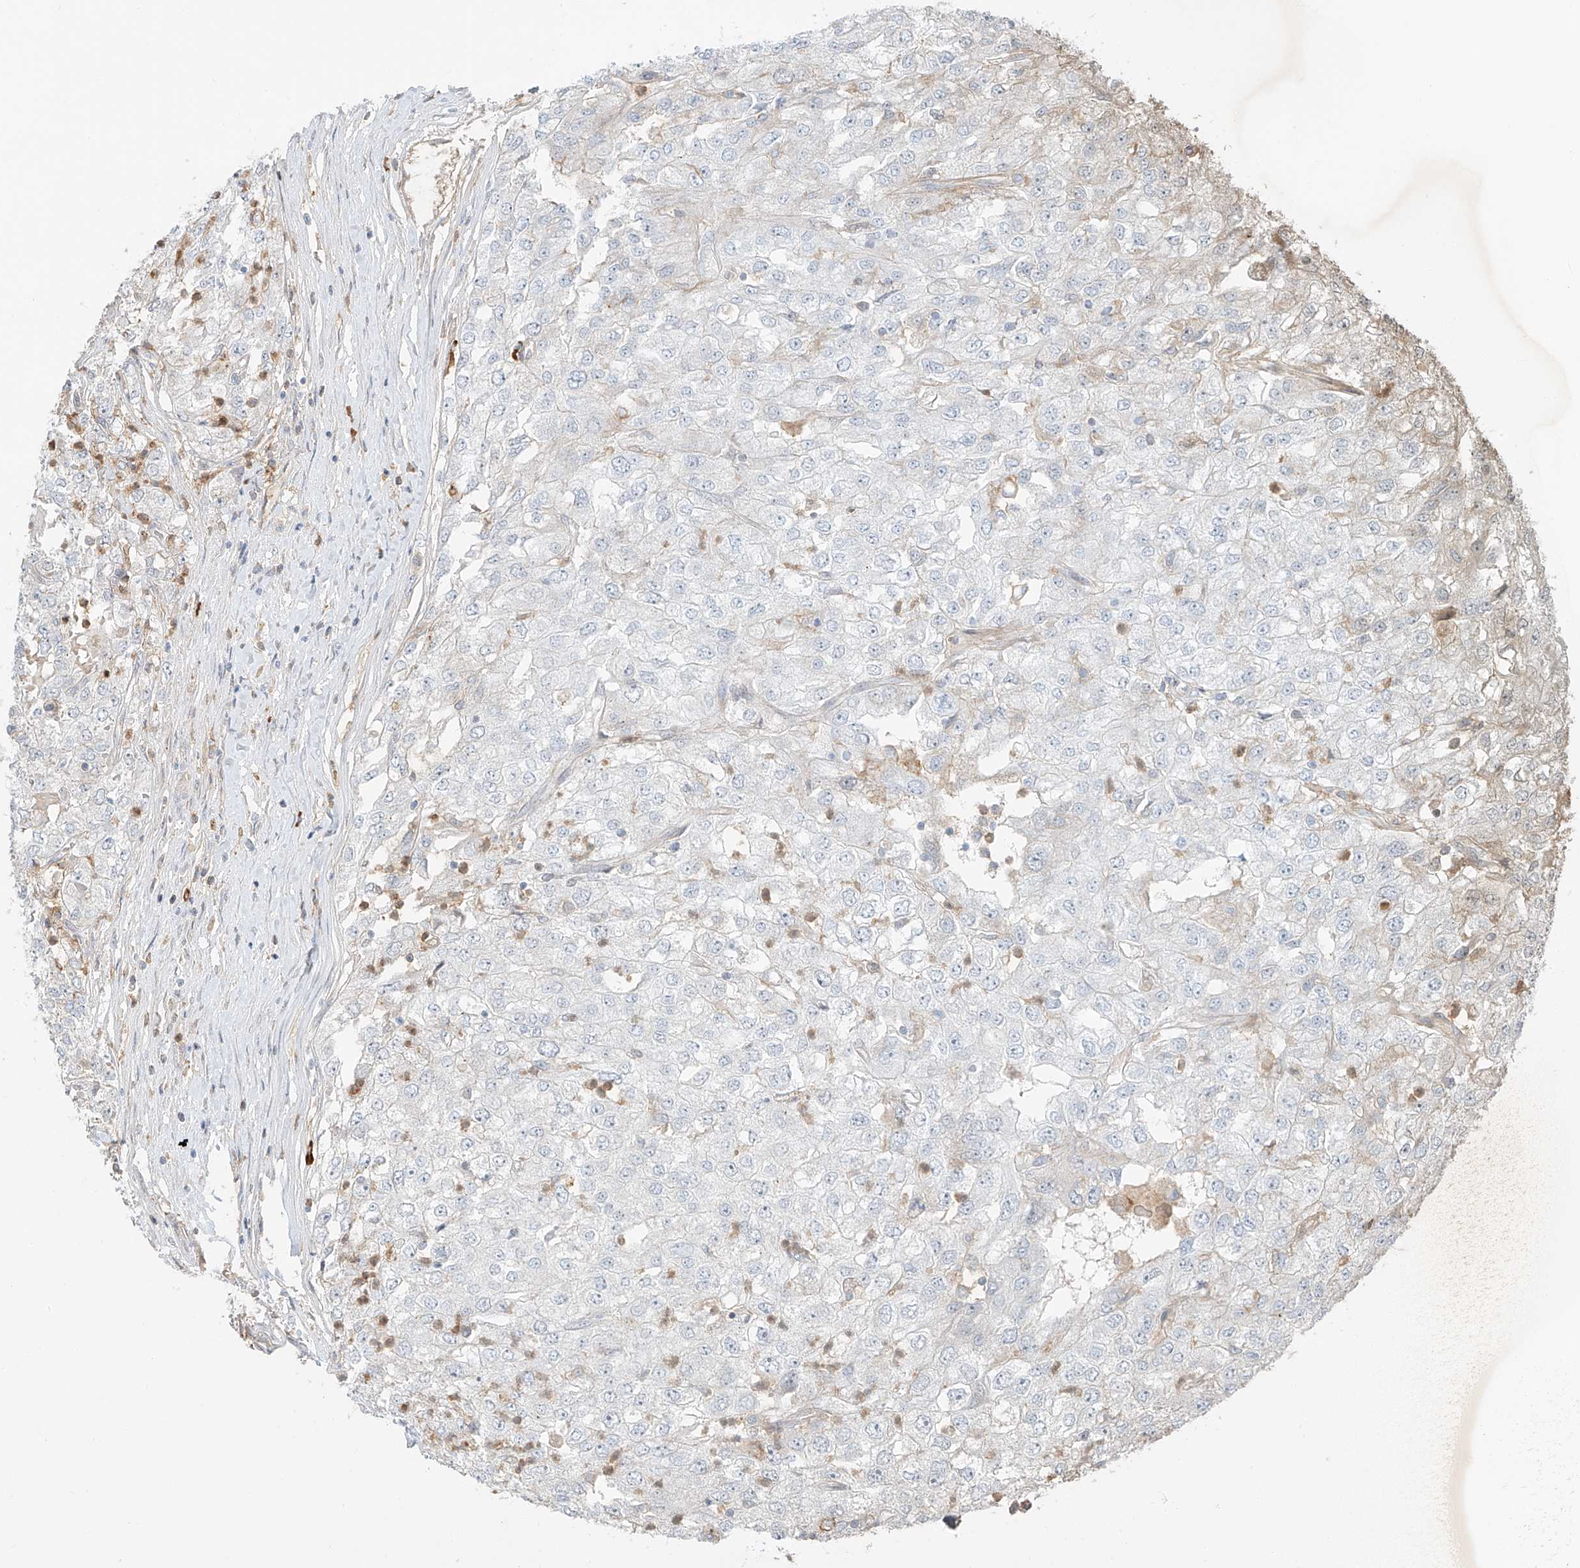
{"staining": {"intensity": "weak", "quantity": "<25%", "location": "cytoplasmic/membranous"}, "tissue": "renal cancer", "cell_type": "Tumor cells", "image_type": "cancer", "snomed": [{"axis": "morphology", "description": "Adenocarcinoma, NOS"}, {"axis": "topography", "description": "Kidney"}], "caption": "This is an IHC histopathology image of renal cancer (adenocarcinoma). There is no staining in tumor cells.", "gene": "CEP162", "patient": {"sex": "female", "age": 54}}